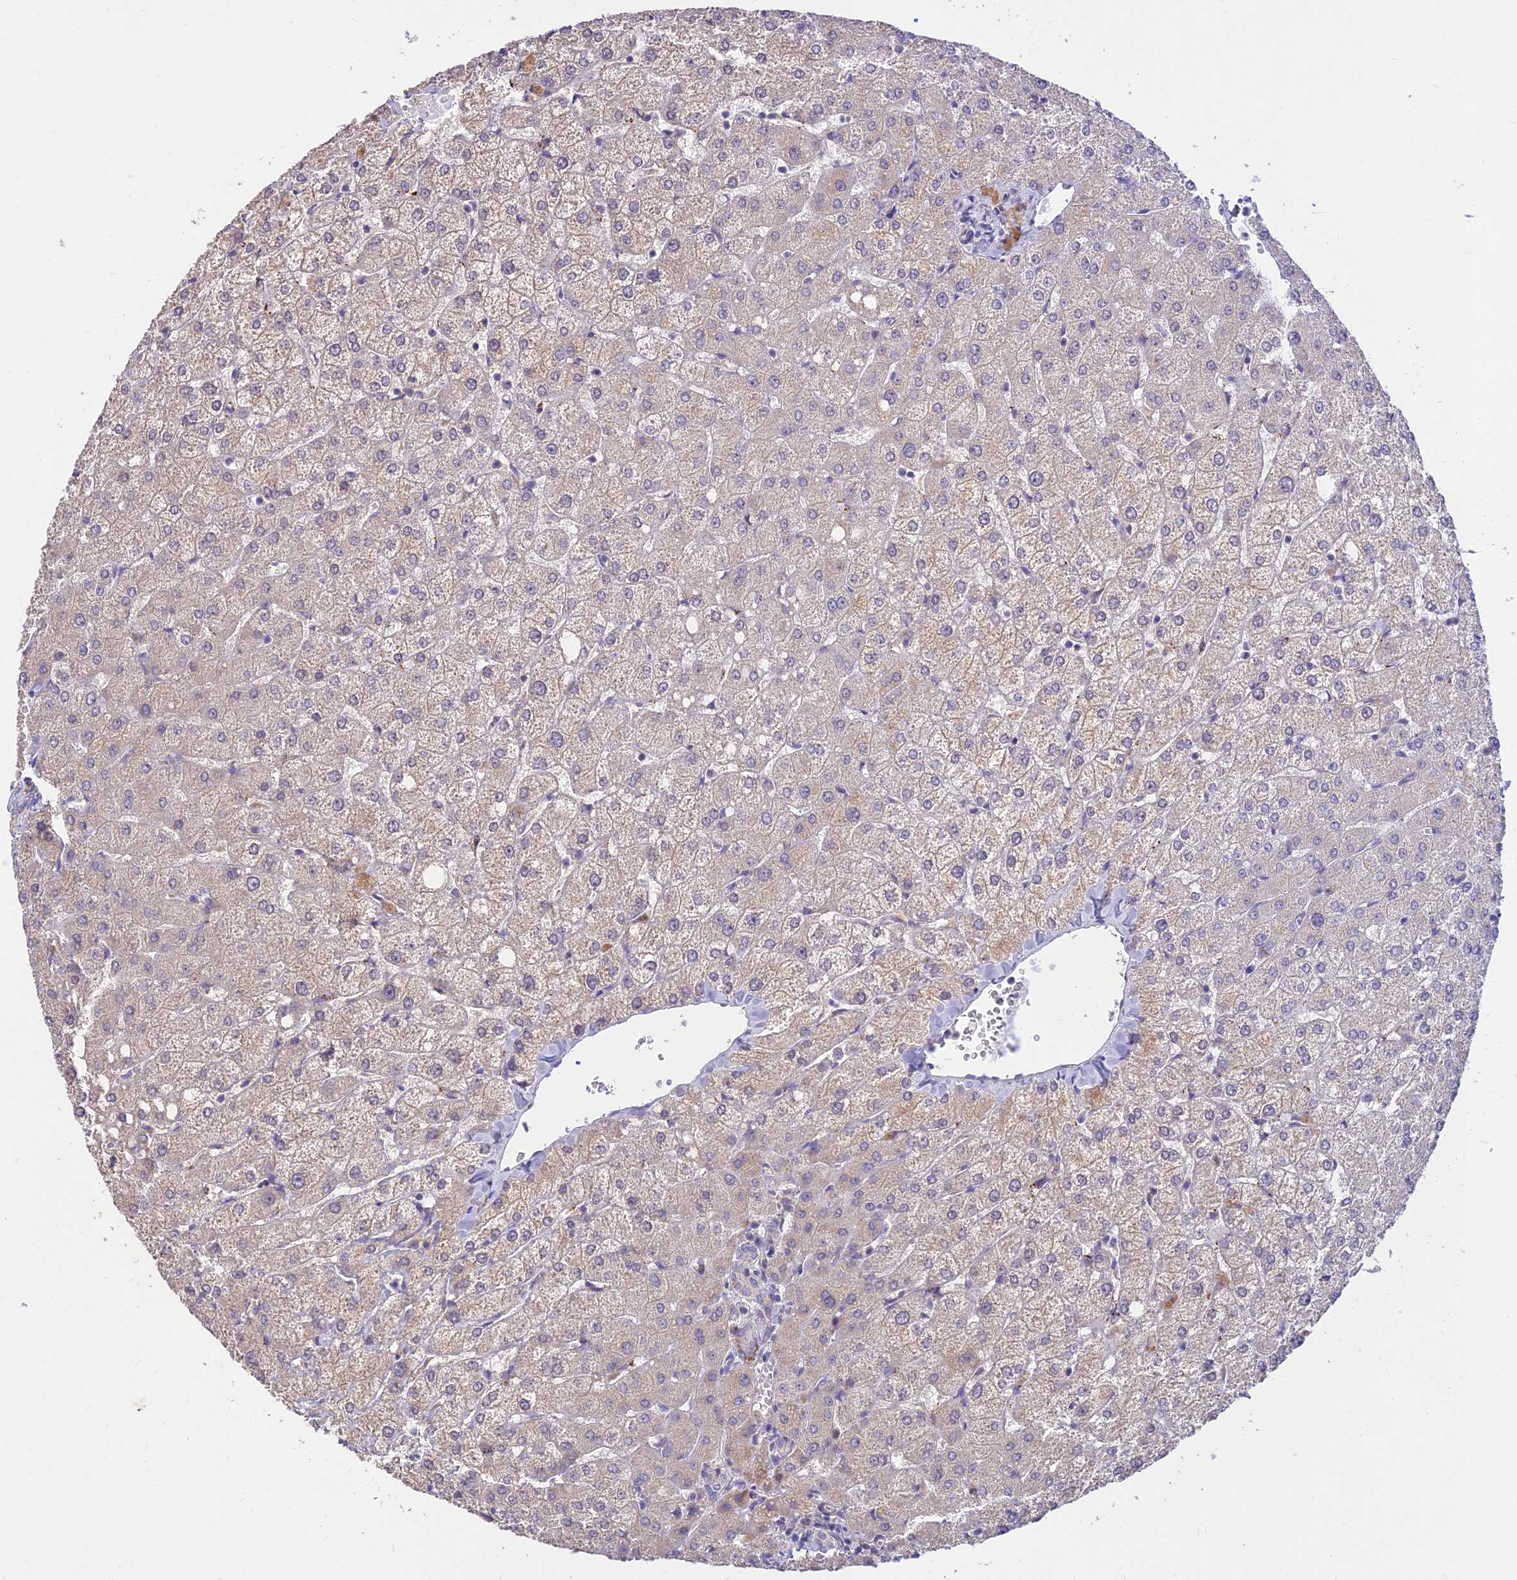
{"staining": {"intensity": "negative", "quantity": "none", "location": "none"}, "tissue": "liver", "cell_type": "Cholangiocytes", "image_type": "normal", "snomed": [{"axis": "morphology", "description": "Normal tissue, NOS"}, {"axis": "topography", "description": "Liver"}], "caption": "The histopathology image shows no significant positivity in cholangiocytes of liver. Nuclei are stained in blue.", "gene": "ST8SIA5", "patient": {"sex": "female", "age": 54}}